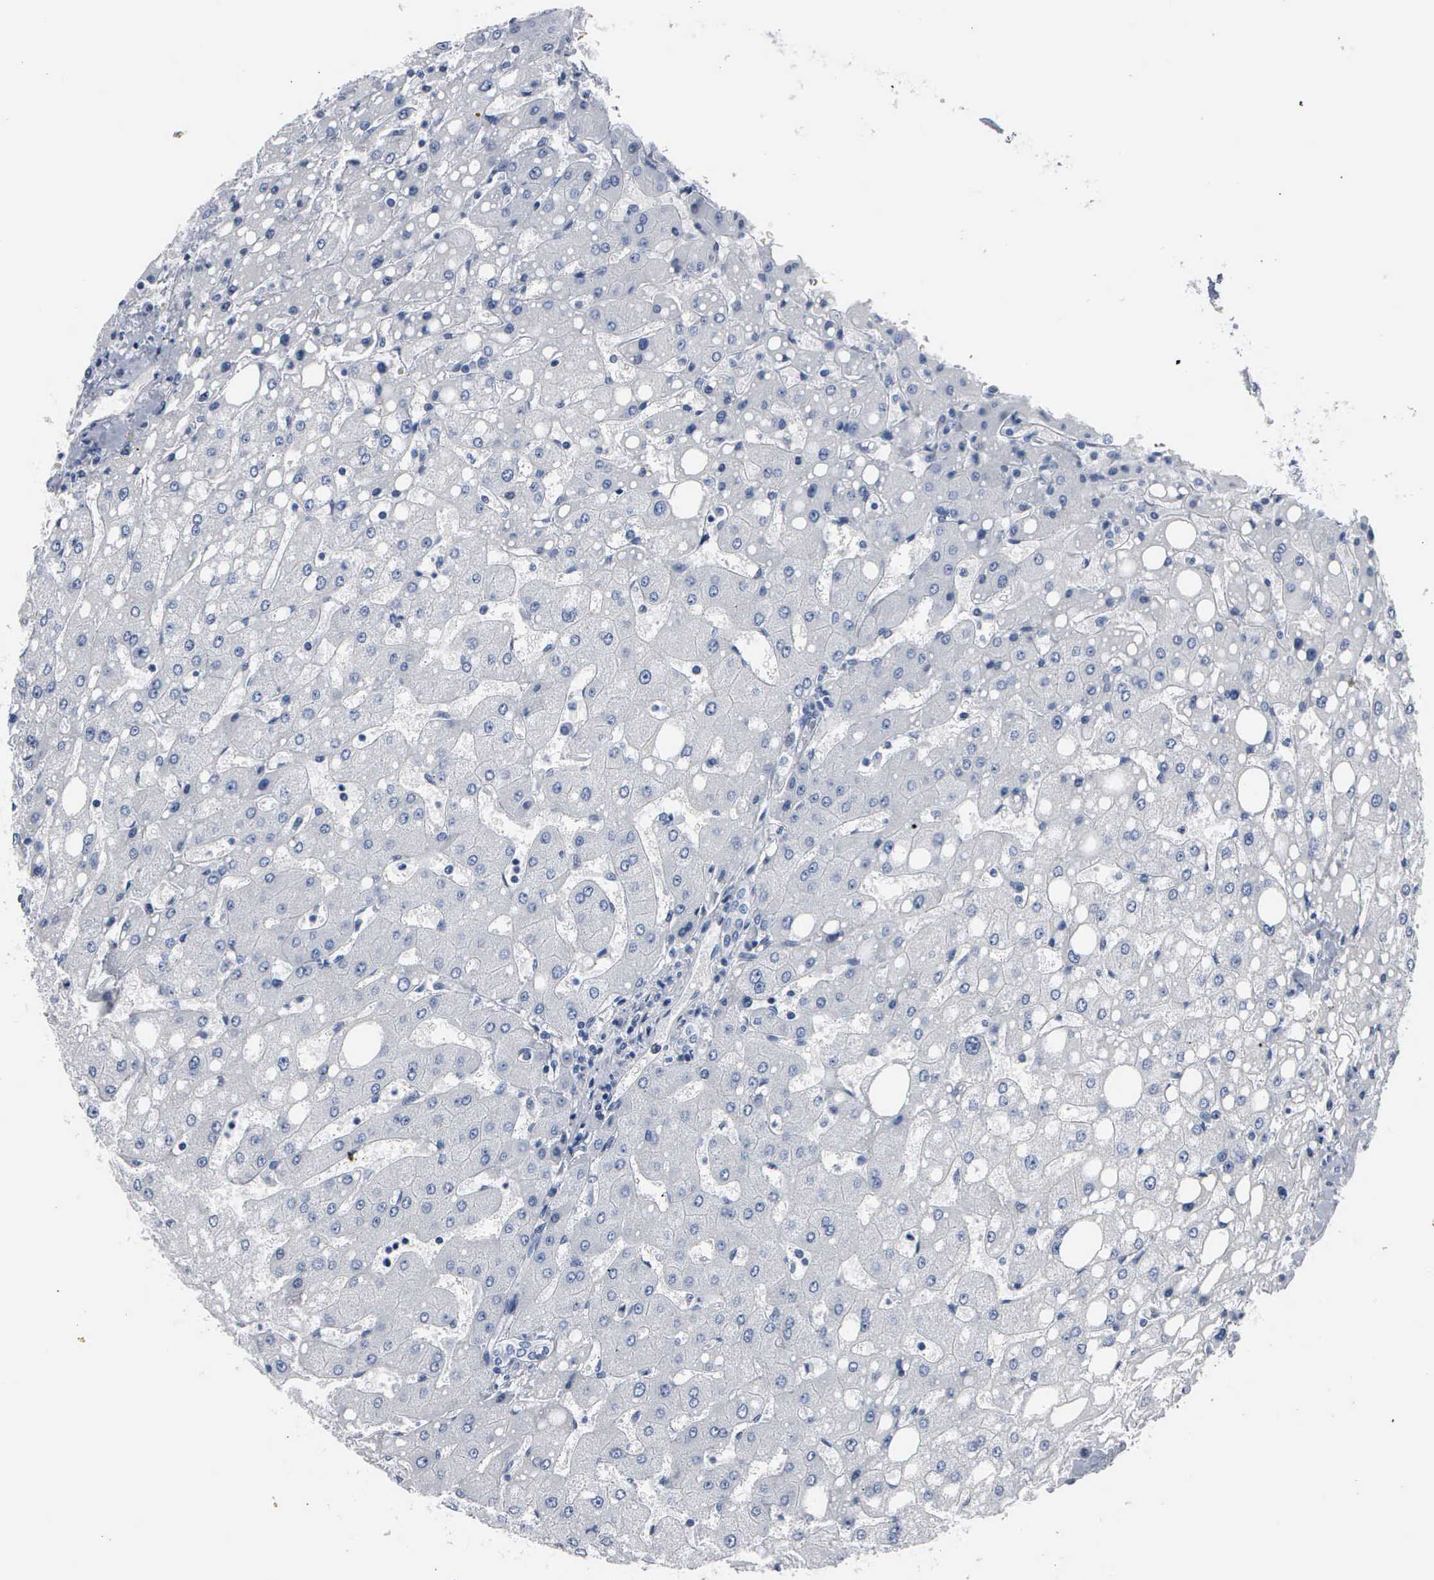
{"staining": {"intensity": "negative", "quantity": "none", "location": "none"}, "tissue": "liver", "cell_type": "Cholangiocytes", "image_type": "normal", "snomed": [{"axis": "morphology", "description": "Normal tissue, NOS"}, {"axis": "topography", "description": "Liver"}], "caption": "This photomicrograph is of normal liver stained with IHC to label a protein in brown with the nuclei are counter-stained blue. There is no positivity in cholangiocytes.", "gene": "DMD", "patient": {"sex": "male", "age": 49}}